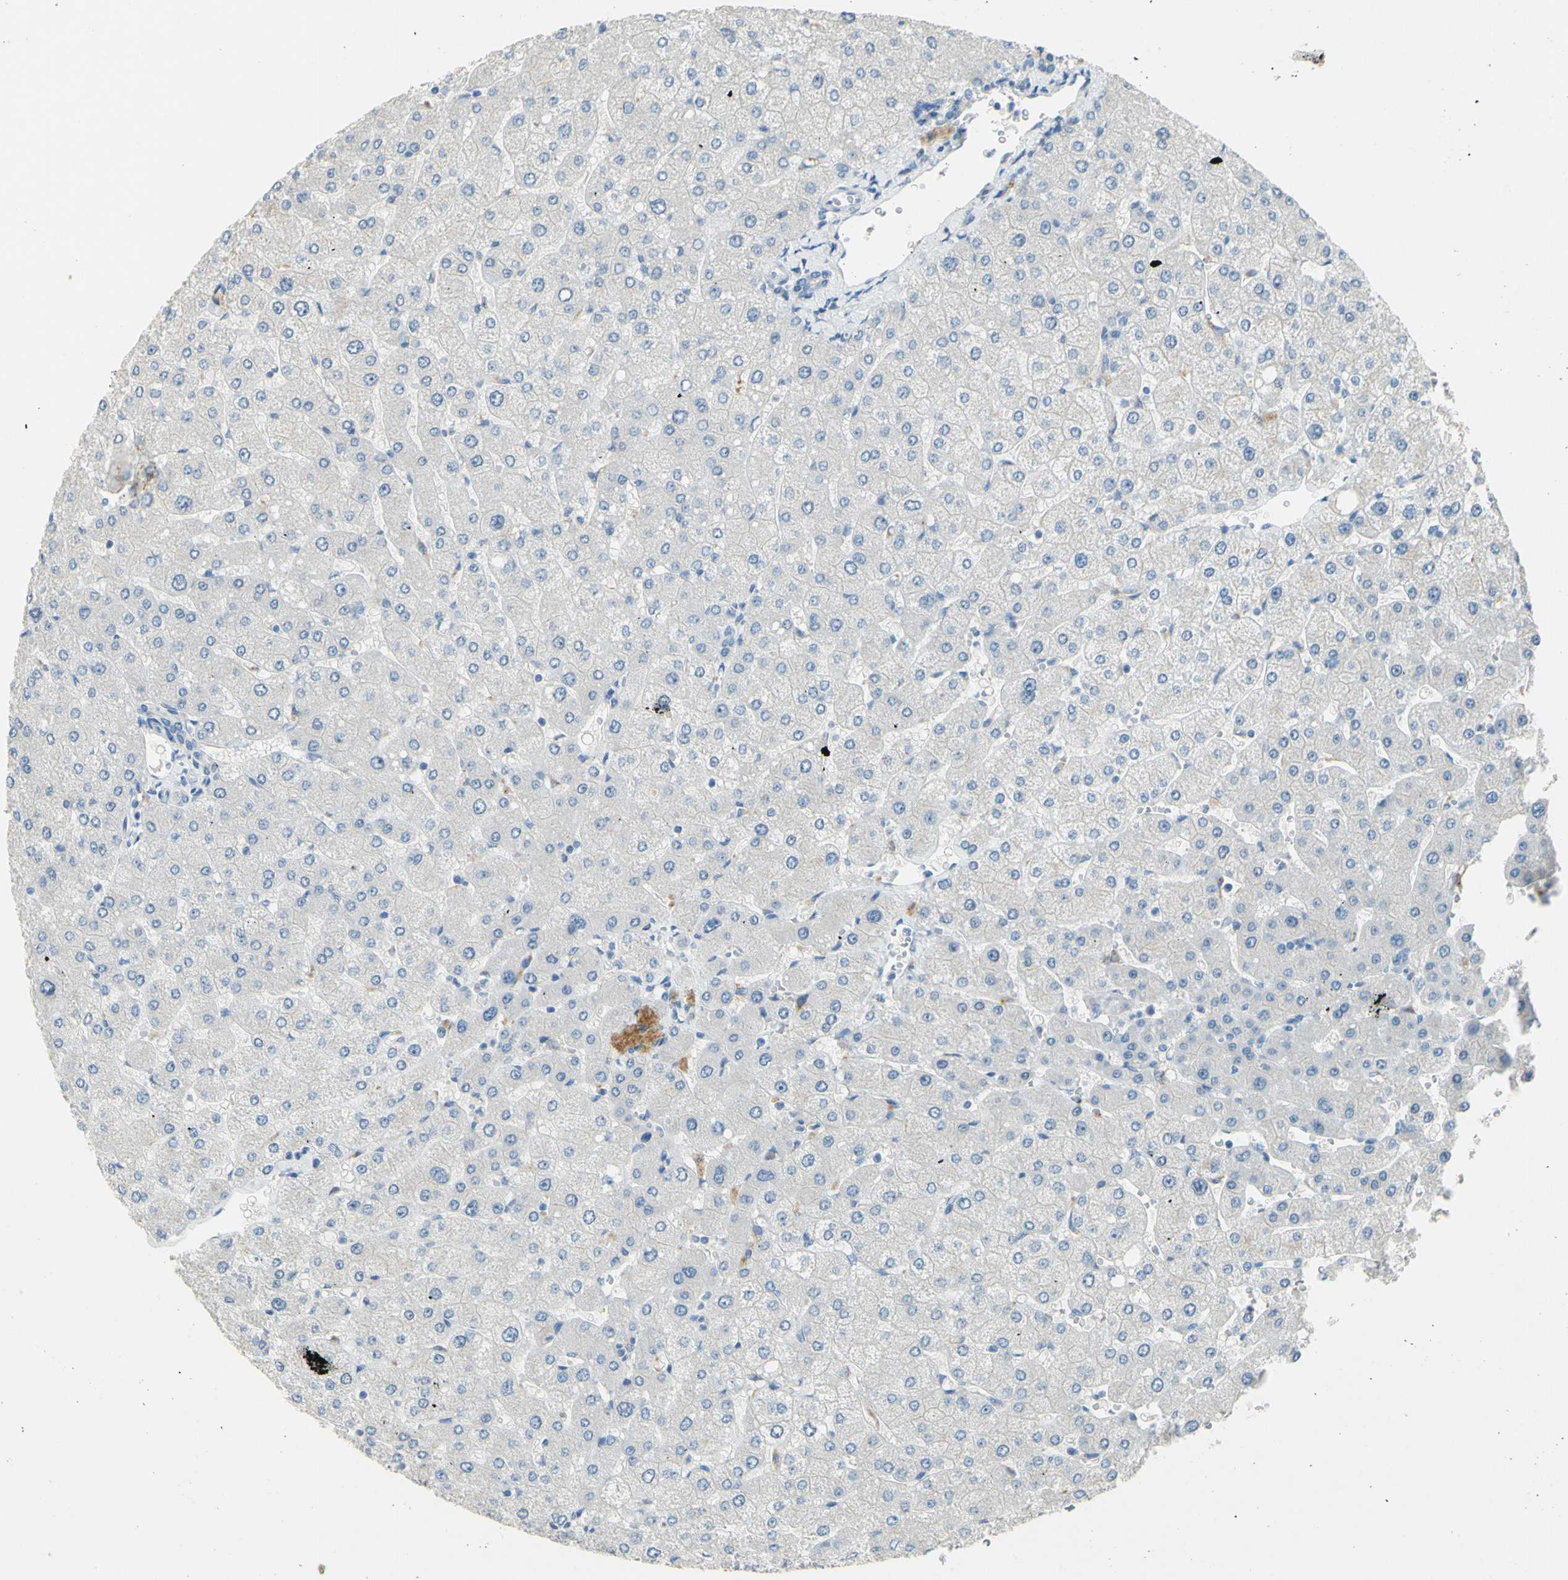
{"staining": {"intensity": "negative", "quantity": "none", "location": "none"}, "tissue": "liver", "cell_type": "Cholangiocytes", "image_type": "normal", "snomed": [{"axis": "morphology", "description": "Normal tissue, NOS"}, {"axis": "topography", "description": "Liver"}], "caption": "Immunohistochemistry of benign liver reveals no expression in cholangiocytes.", "gene": "CDH10", "patient": {"sex": "male", "age": 55}}